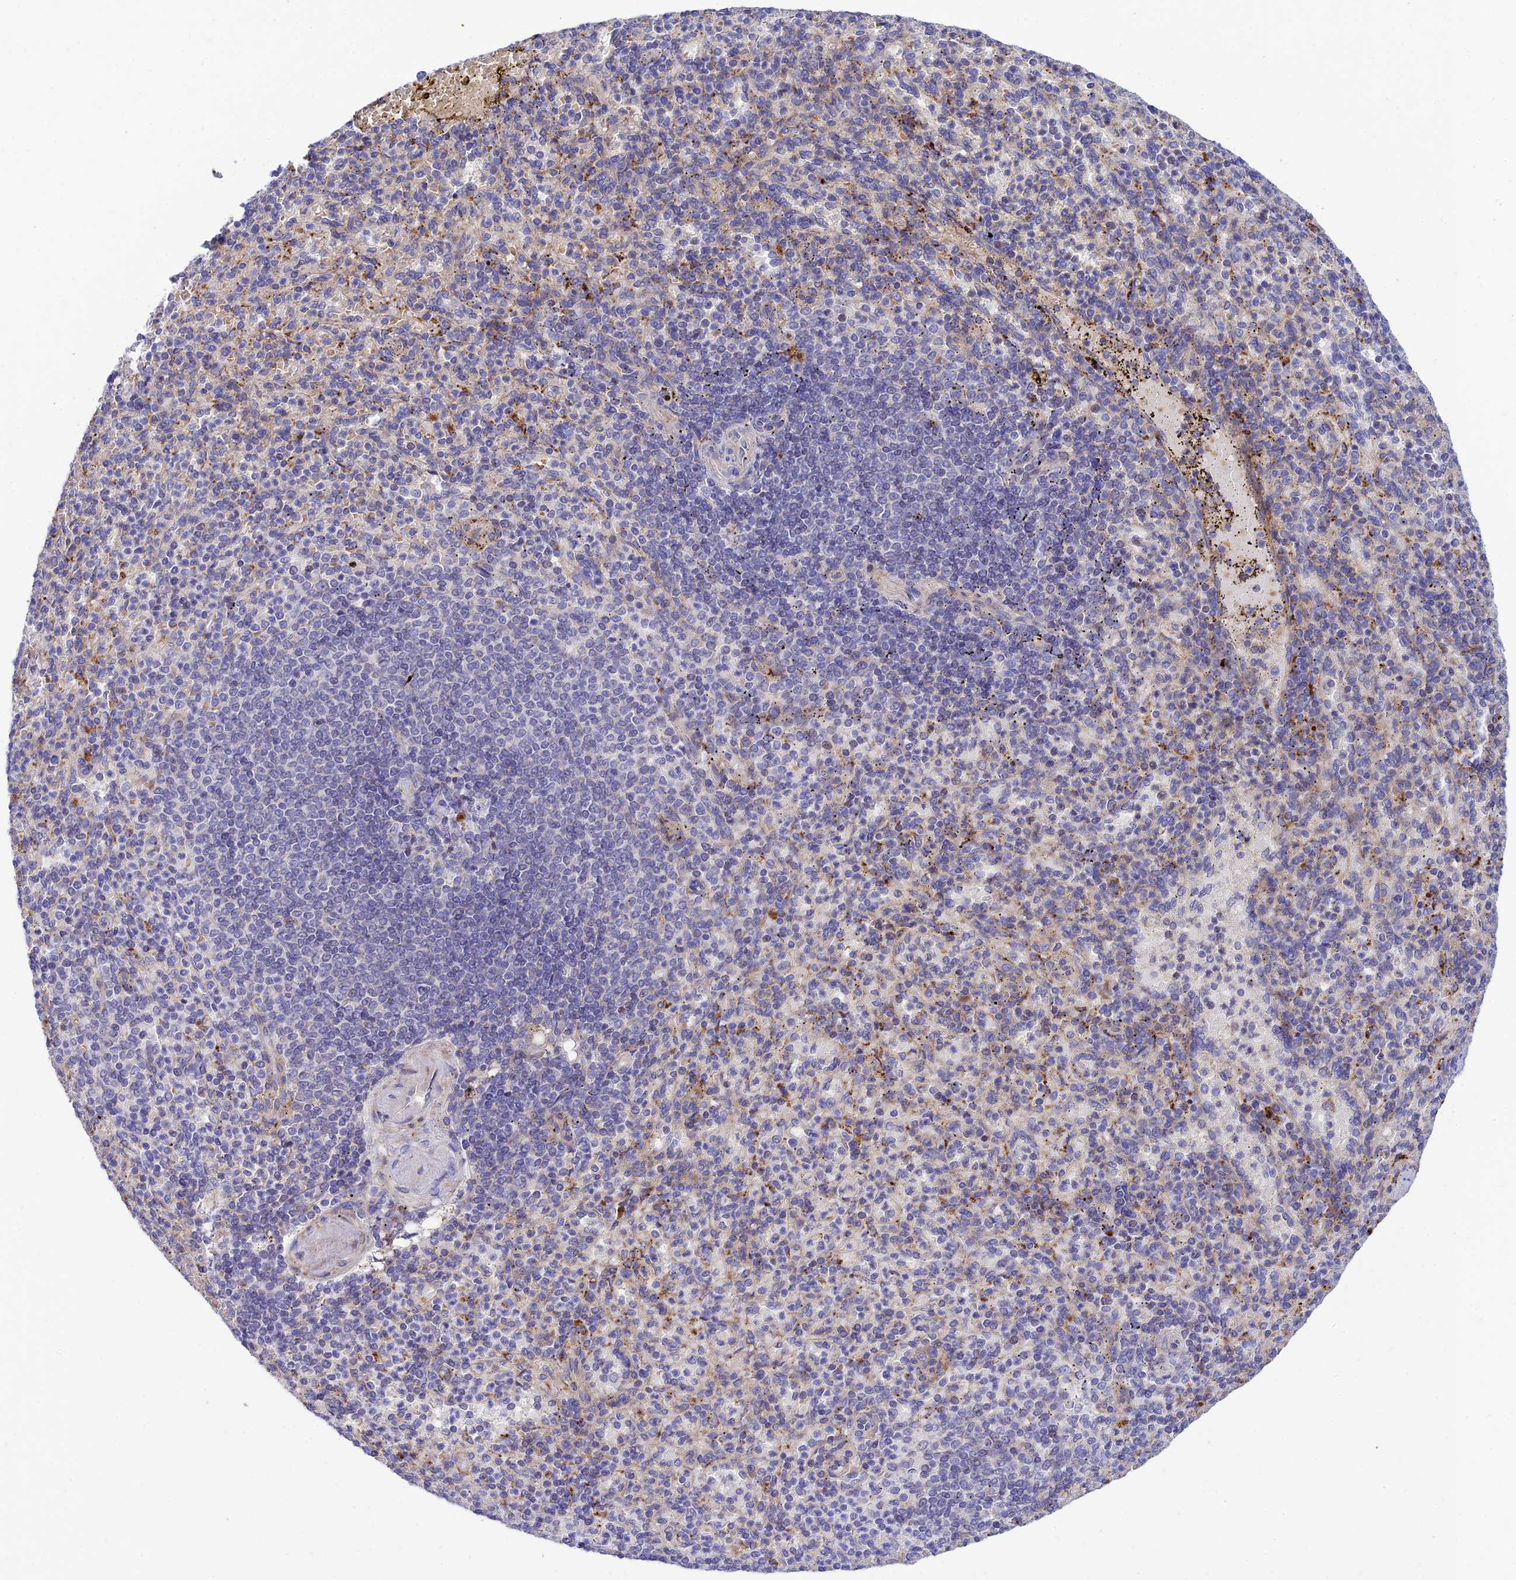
{"staining": {"intensity": "strong", "quantity": "<25%", "location": "cytoplasmic/membranous"}, "tissue": "spleen", "cell_type": "Cells in red pulp", "image_type": "normal", "snomed": [{"axis": "morphology", "description": "Normal tissue, NOS"}, {"axis": "topography", "description": "Spleen"}], "caption": "The image exhibits a brown stain indicating the presence of a protein in the cytoplasmic/membranous of cells in red pulp in spleen. (Stains: DAB in brown, nuclei in blue, Microscopy: brightfield microscopy at high magnification).", "gene": "CCDC157", "patient": {"sex": "female", "age": 74}}